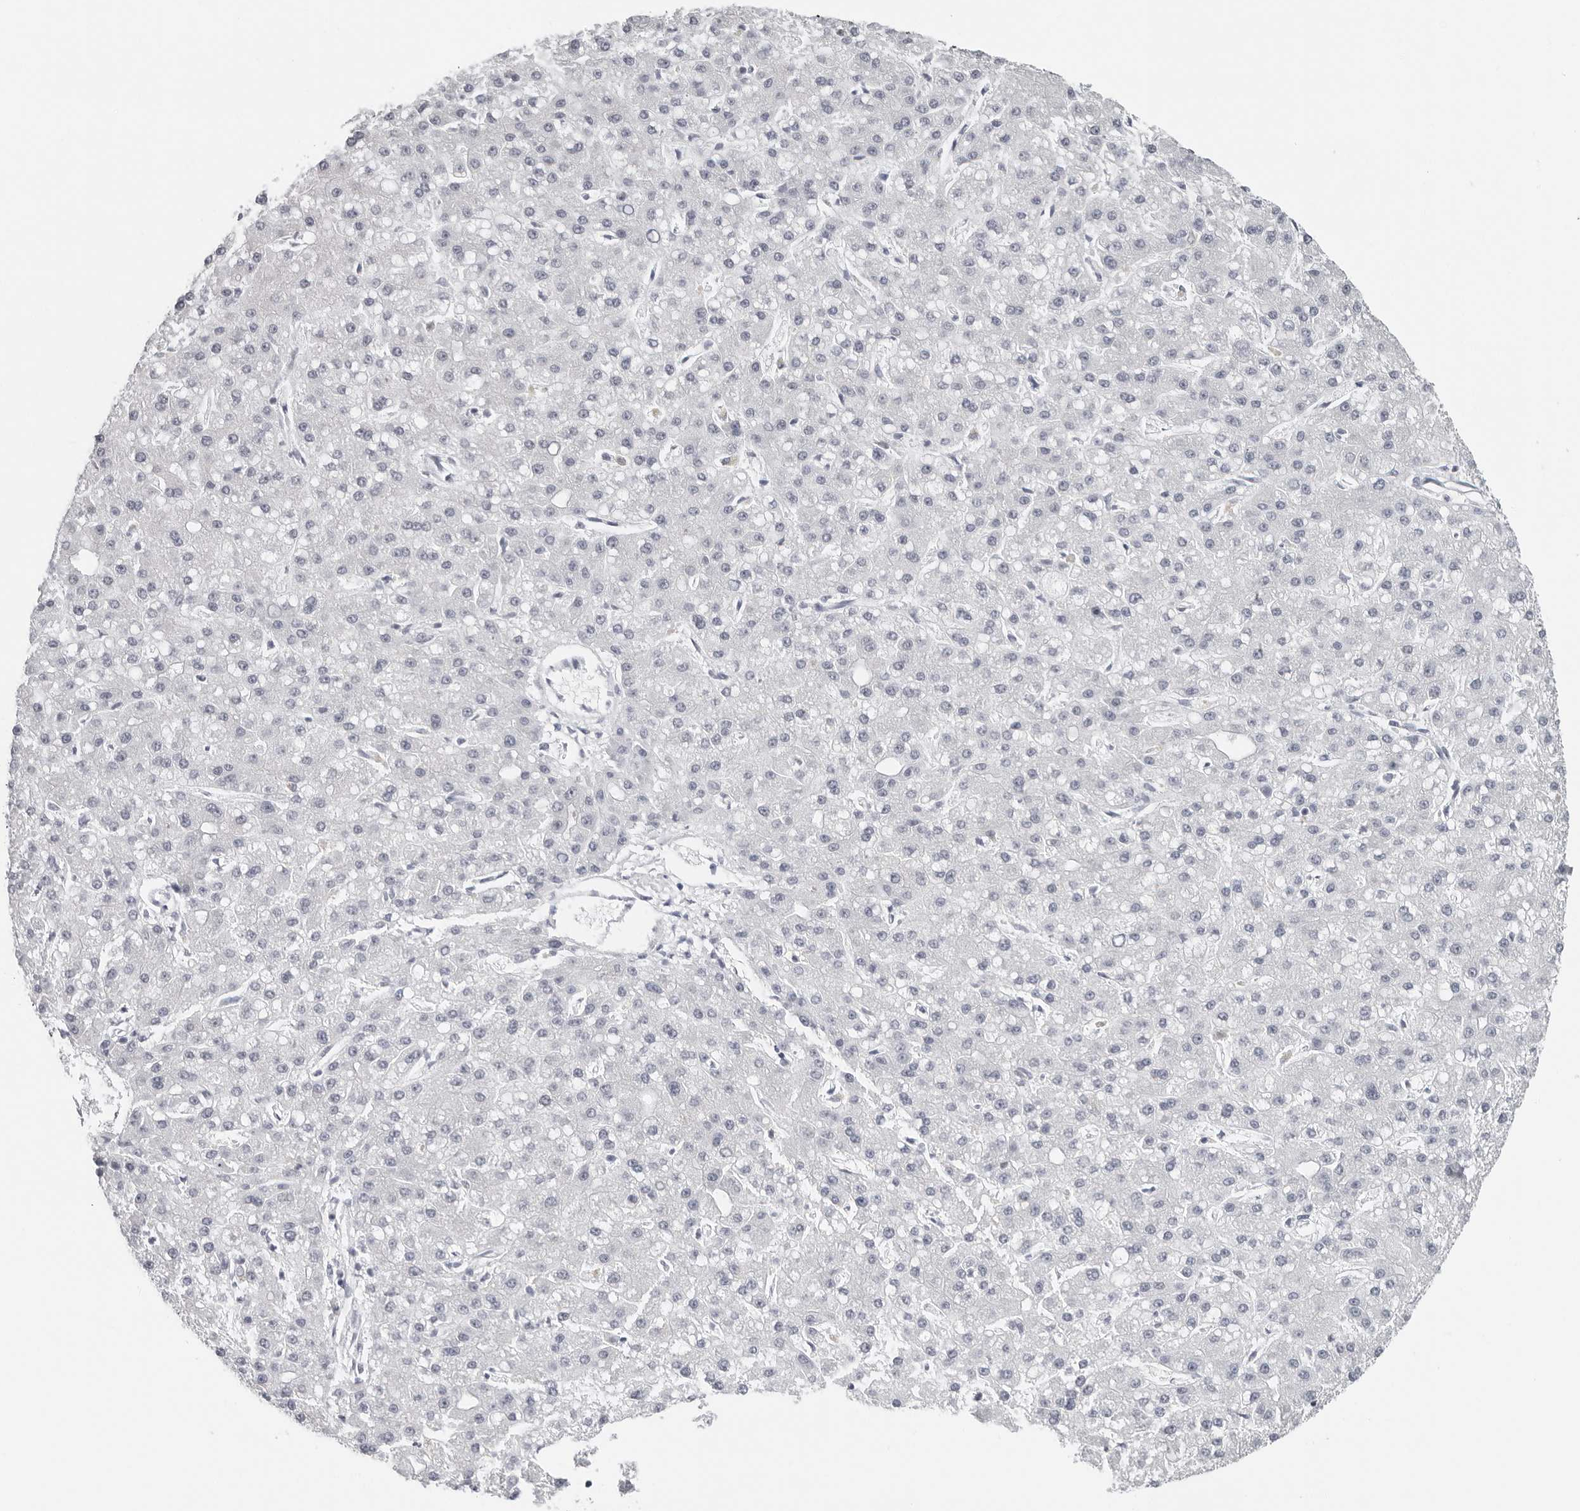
{"staining": {"intensity": "negative", "quantity": "none", "location": "none"}, "tissue": "liver cancer", "cell_type": "Tumor cells", "image_type": "cancer", "snomed": [{"axis": "morphology", "description": "Carcinoma, Hepatocellular, NOS"}, {"axis": "topography", "description": "Liver"}], "caption": "Tumor cells show no significant protein expression in liver cancer (hepatocellular carcinoma).", "gene": "FLG2", "patient": {"sex": "male", "age": 67}}